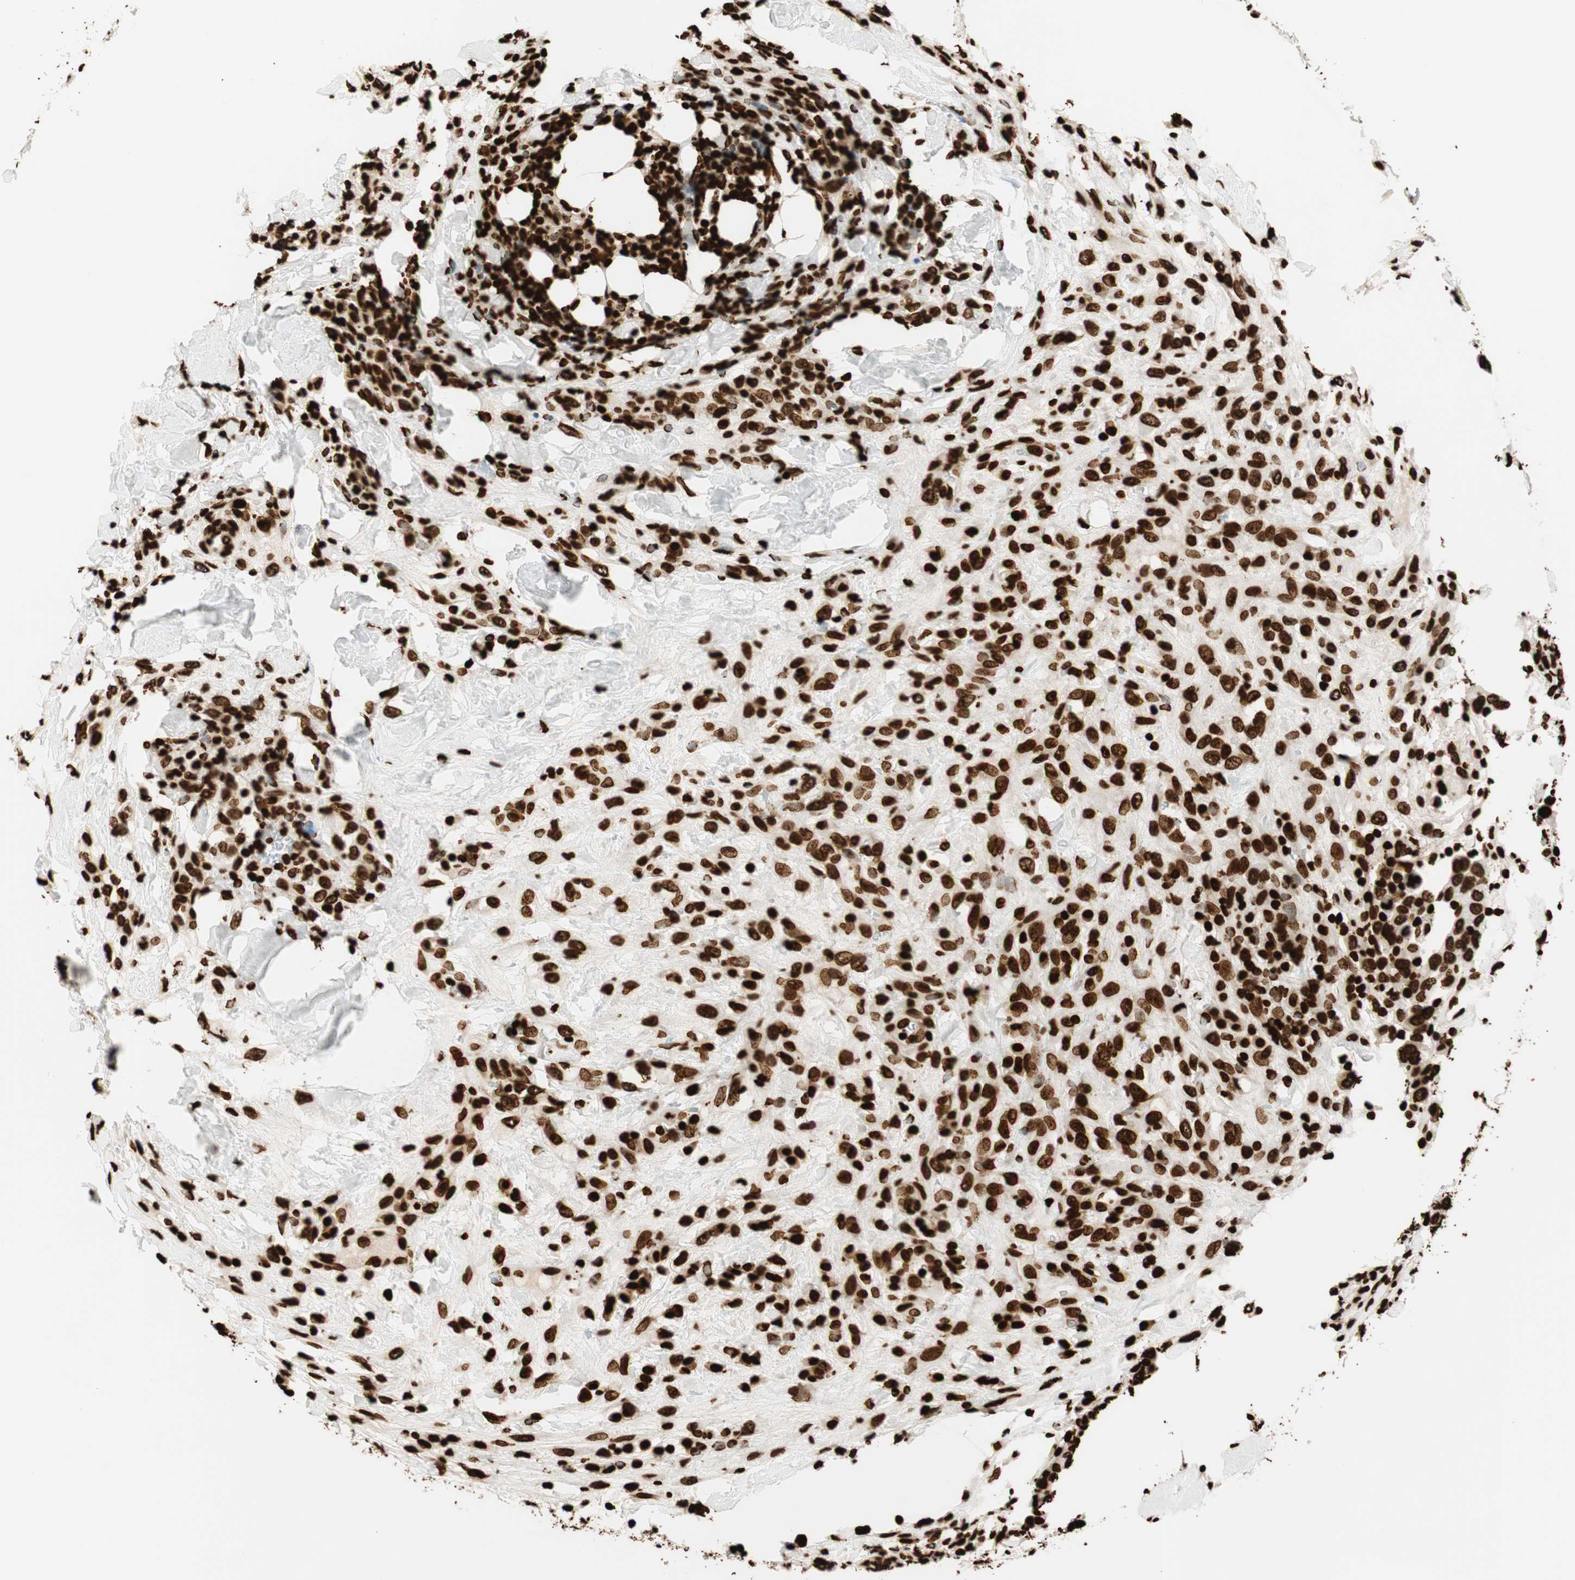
{"staining": {"intensity": "strong", "quantity": ">75%", "location": "cytoplasmic/membranous"}, "tissue": "breast cancer", "cell_type": "Tumor cells", "image_type": "cancer", "snomed": [{"axis": "morphology", "description": "Duct carcinoma"}, {"axis": "topography", "description": "Breast"}], "caption": "High-power microscopy captured an immunohistochemistry image of breast cancer, revealing strong cytoplasmic/membranous expression in about >75% of tumor cells.", "gene": "GLI2", "patient": {"sex": "female", "age": 37}}